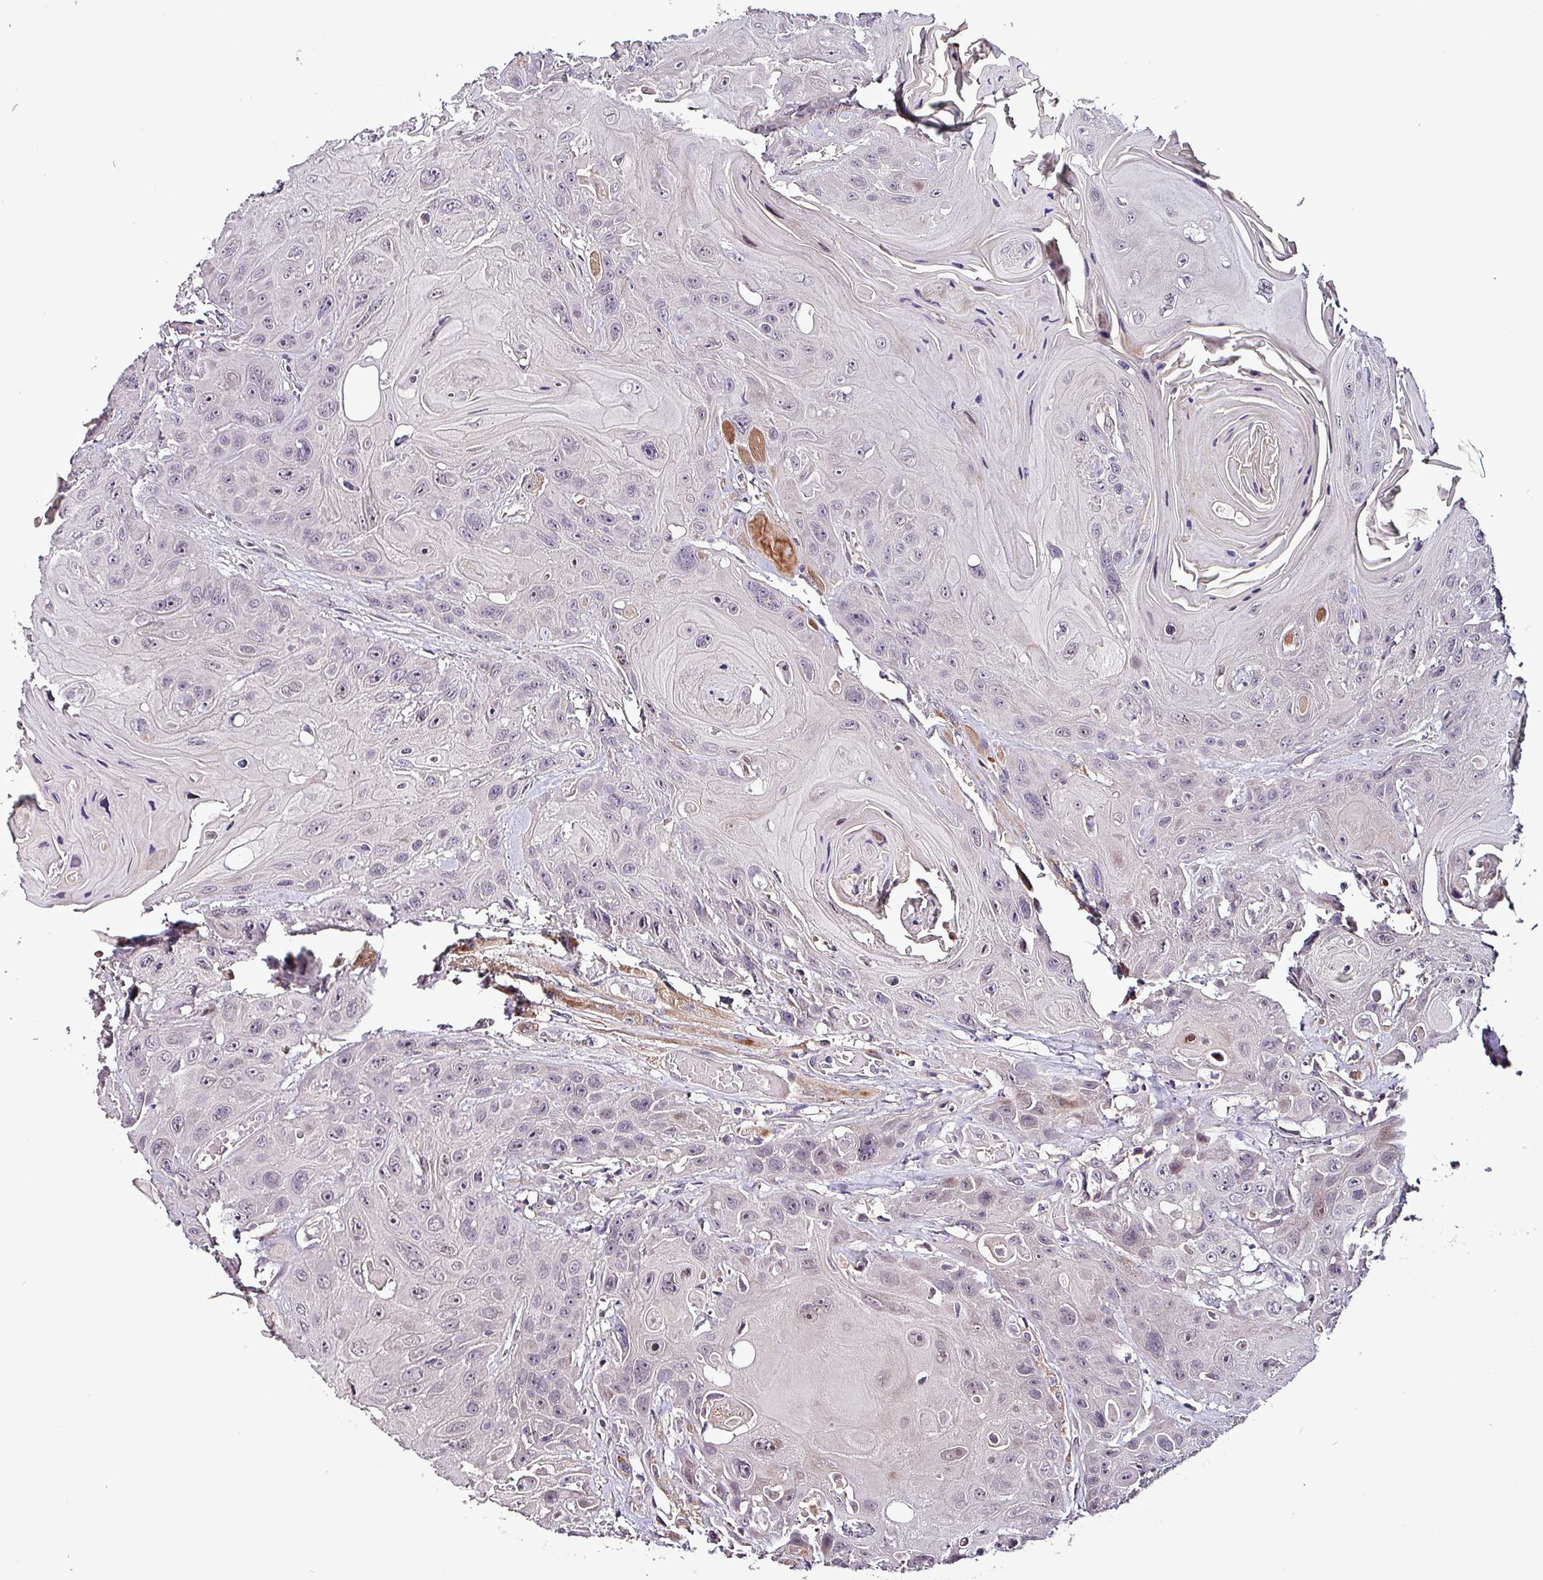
{"staining": {"intensity": "negative", "quantity": "none", "location": "none"}, "tissue": "head and neck cancer", "cell_type": "Tumor cells", "image_type": "cancer", "snomed": [{"axis": "morphology", "description": "Squamous cell carcinoma, NOS"}, {"axis": "topography", "description": "Head-Neck"}], "caption": "A photomicrograph of human head and neck squamous cell carcinoma is negative for staining in tumor cells.", "gene": "GRAPL", "patient": {"sex": "female", "age": 59}}